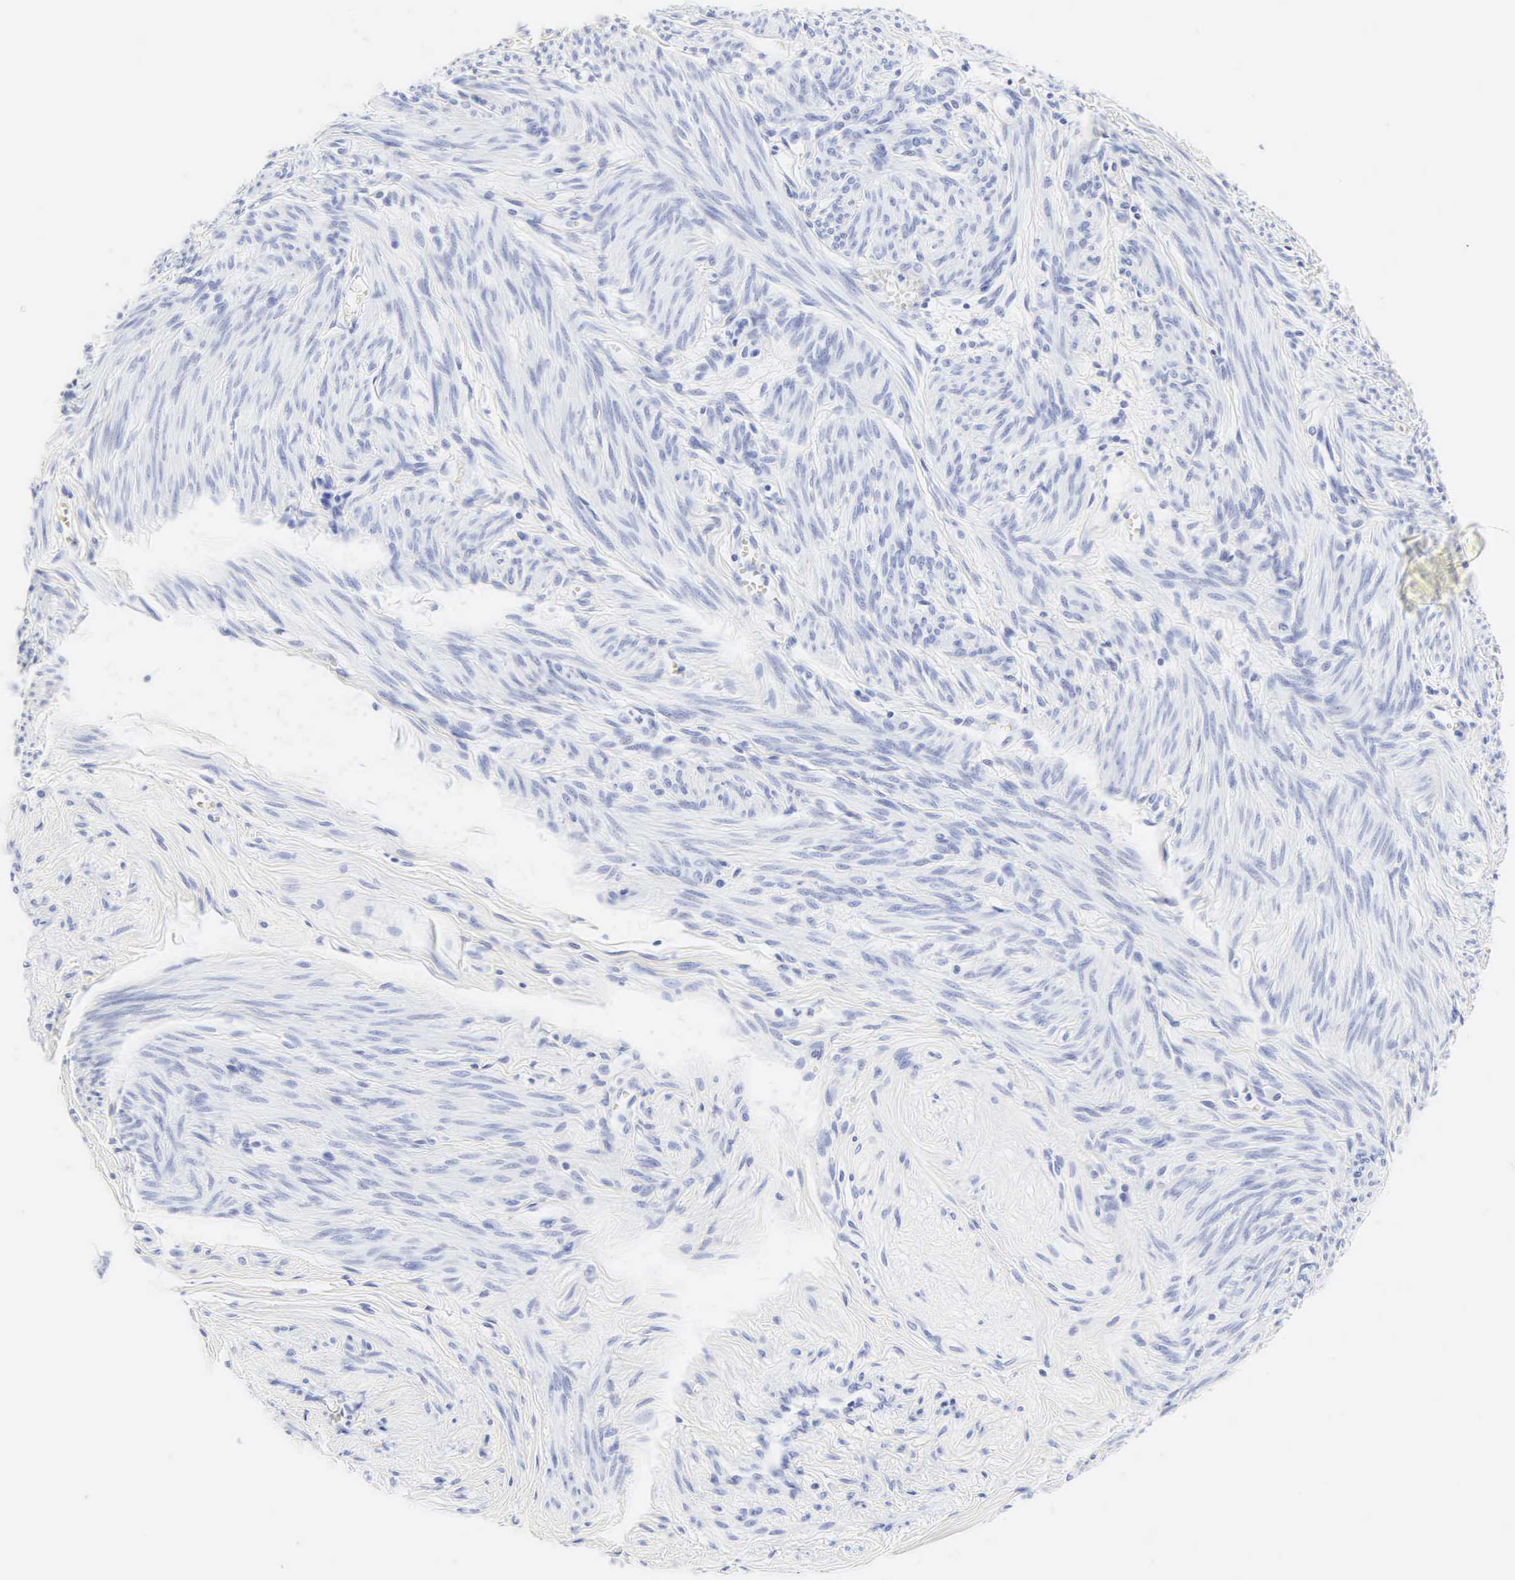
{"staining": {"intensity": "negative", "quantity": "none", "location": "none"}, "tissue": "endometrial cancer", "cell_type": "Tumor cells", "image_type": "cancer", "snomed": [{"axis": "morphology", "description": "Adenocarcinoma, NOS"}, {"axis": "topography", "description": "Endometrium"}], "caption": "High power microscopy photomicrograph of an immunohistochemistry (IHC) image of endometrial adenocarcinoma, revealing no significant staining in tumor cells.", "gene": "CGB3", "patient": {"sex": "female", "age": 76}}